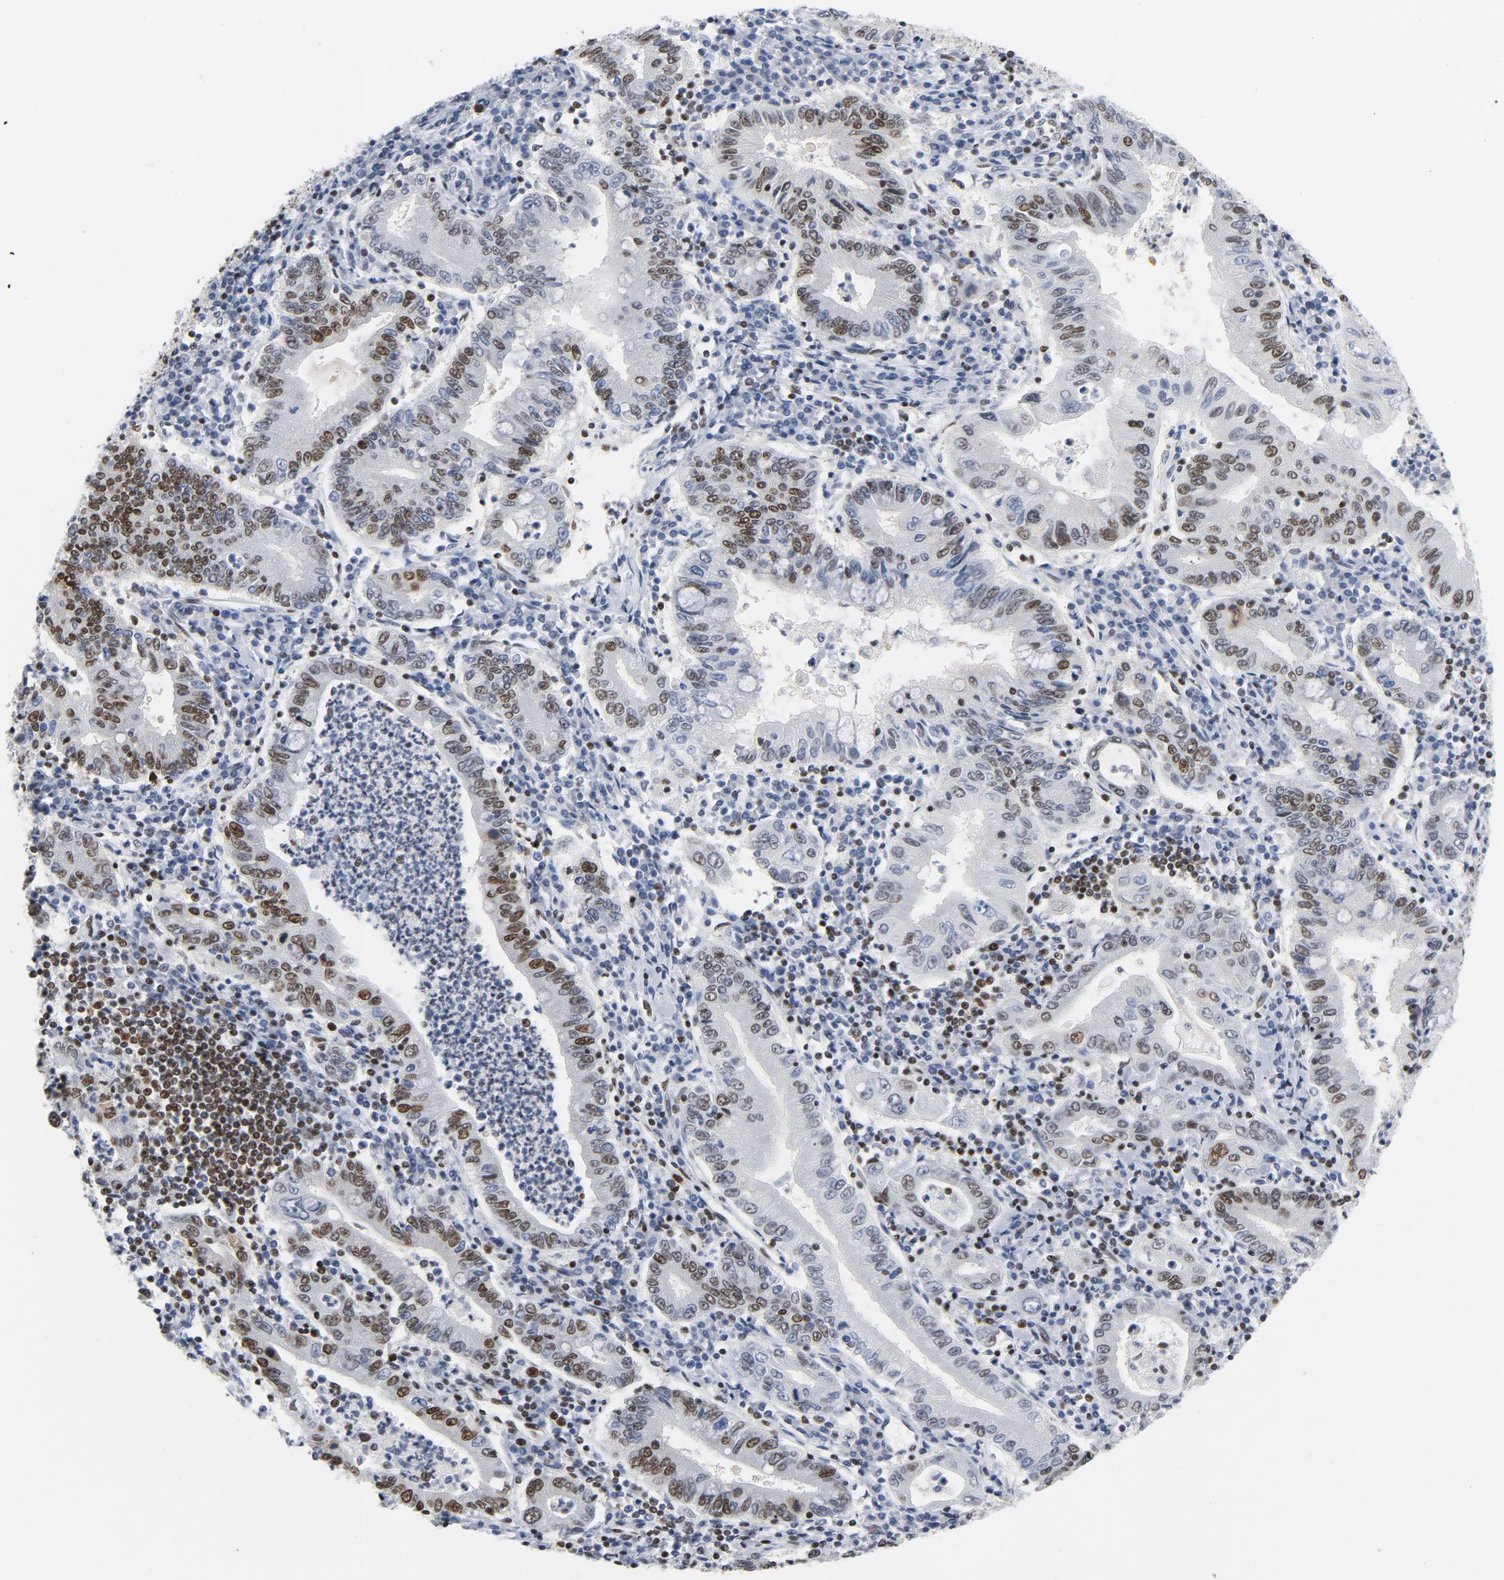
{"staining": {"intensity": "moderate", "quantity": "25%-75%", "location": "nuclear"}, "tissue": "stomach cancer", "cell_type": "Tumor cells", "image_type": "cancer", "snomed": [{"axis": "morphology", "description": "Normal tissue, NOS"}, {"axis": "morphology", "description": "Adenocarcinoma, NOS"}, {"axis": "topography", "description": "Esophagus"}, {"axis": "topography", "description": "Stomach, upper"}, {"axis": "topography", "description": "Peripheral nerve tissue"}], "caption": "Immunohistochemical staining of stomach adenocarcinoma reveals moderate nuclear protein staining in approximately 25%-75% of tumor cells.", "gene": "CSTF2", "patient": {"sex": "male", "age": 62}}